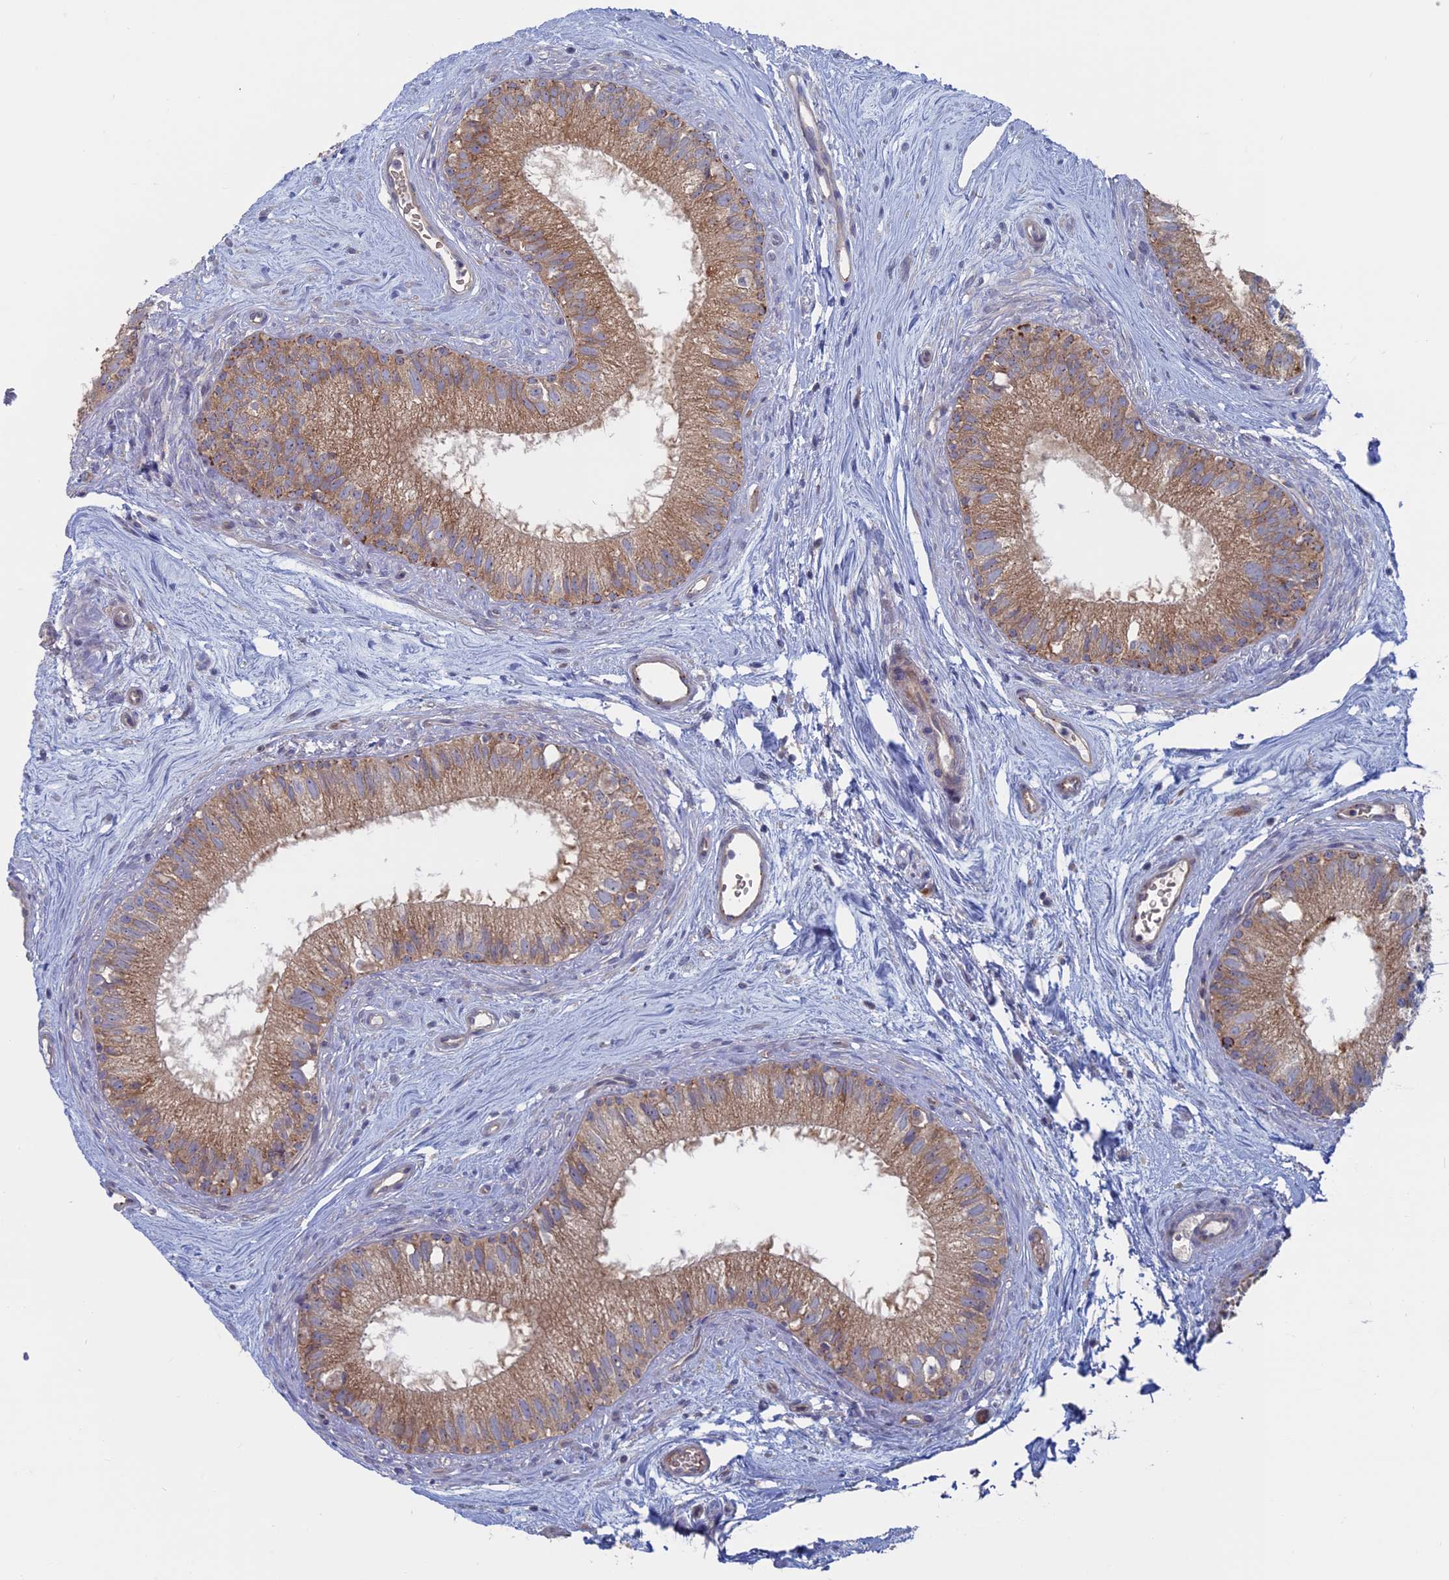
{"staining": {"intensity": "moderate", "quantity": ">75%", "location": "cytoplasmic/membranous"}, "tissue": "epididymis", "cell_type": "Glandular cells", "image_type": "normal", "snomed": [{"axis": "morphology", "description": "Normal tissue, NOS"}, {"axis": "topography", "description": "Epididymis"}], "caption": "An image showing moderate cytoplasmic/membranous staining in approximately >75% of glandular cells in normal epididymis, as visualized by brown immunohistochemical staining.", "gene": "TBC1D30", "patient": {"sex": "male", "age": 71}}